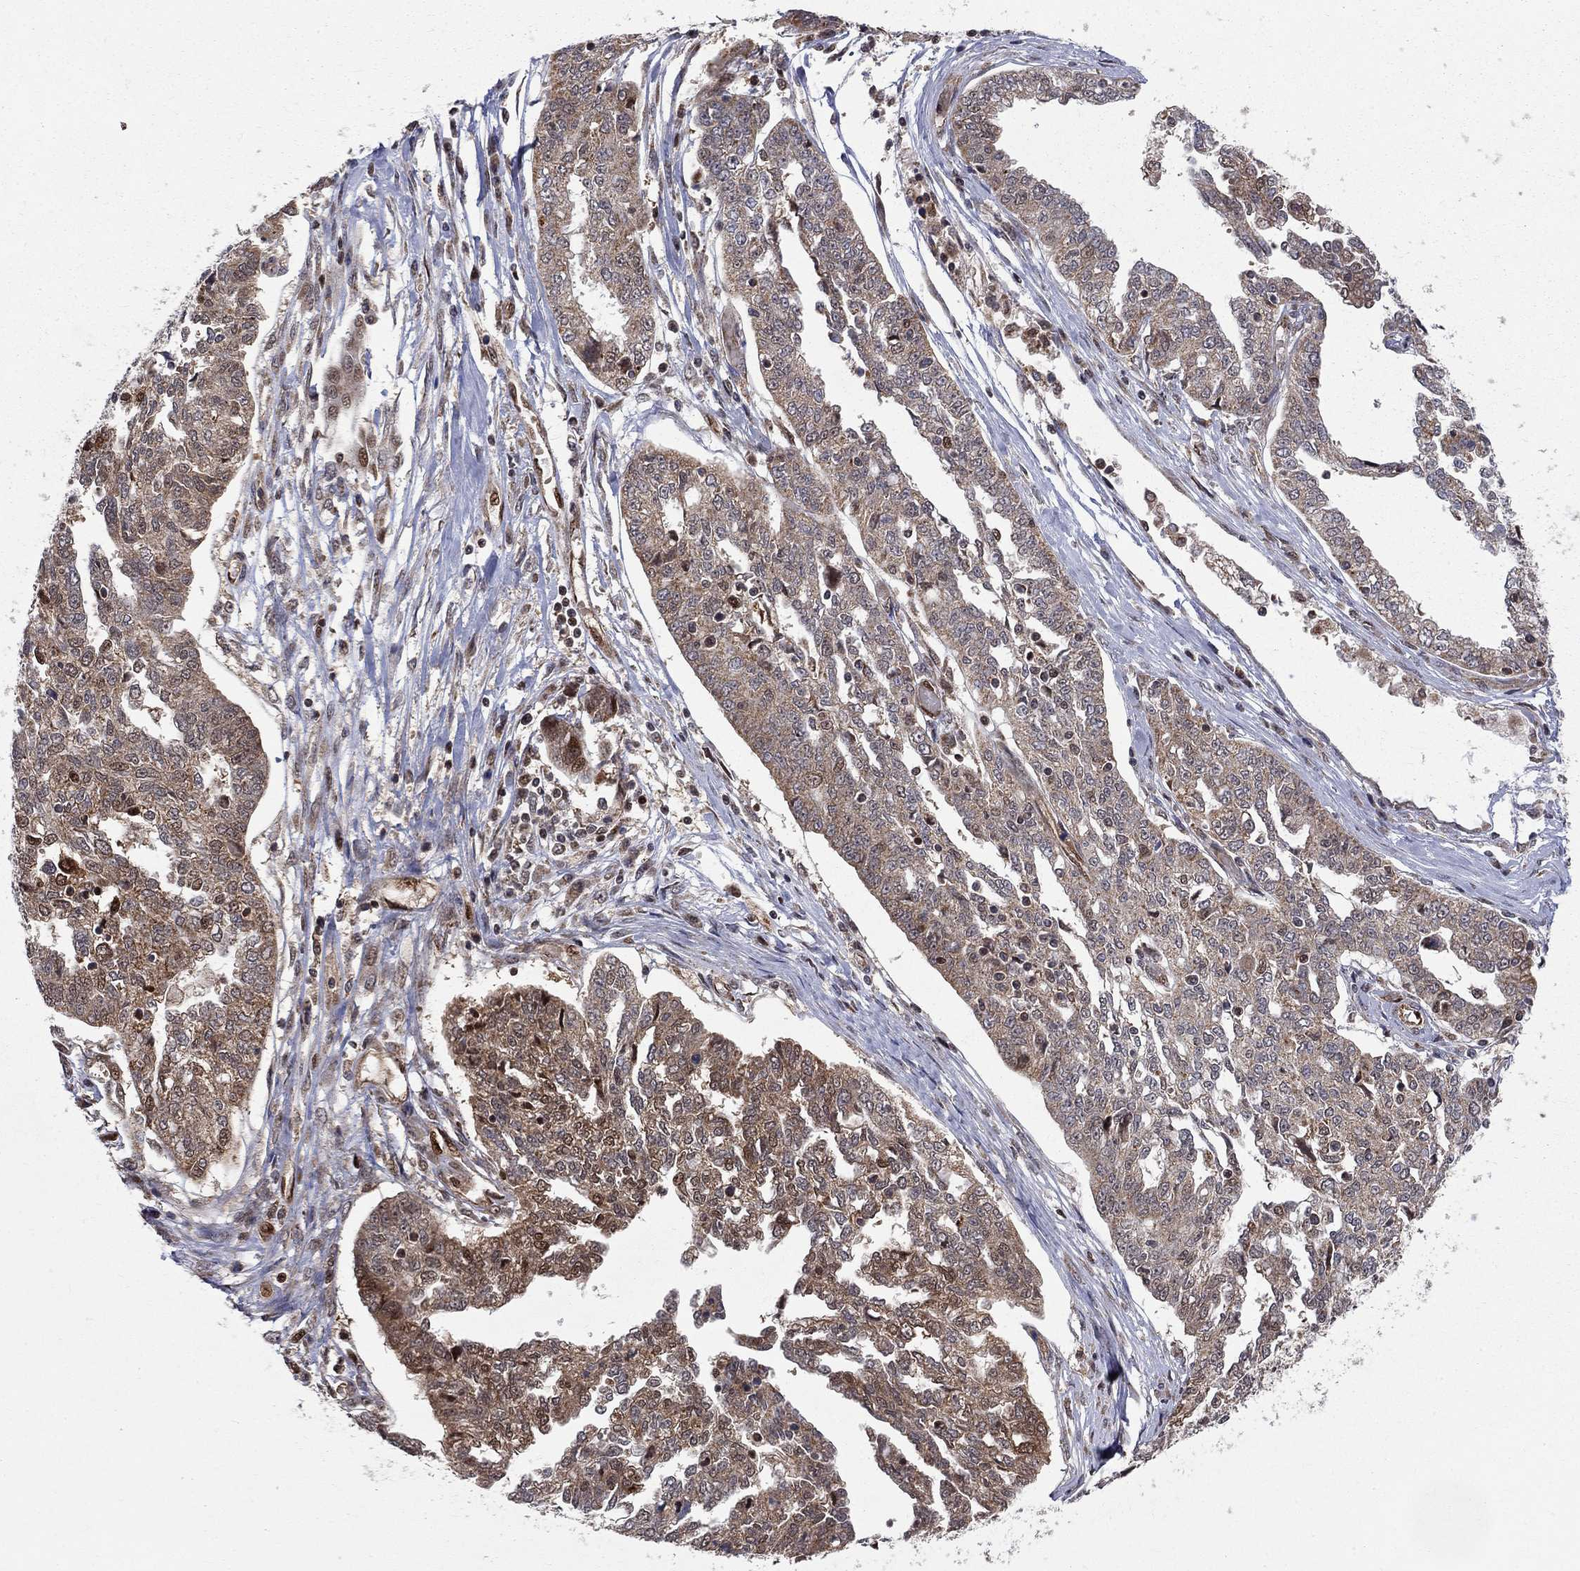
{"staining": {"intensity": "moderate", "quantity": "25%-75%", "location": "cytoplasmic/membranous"}, "tissue": "ovarian cancer", "cell_type": "Tumor cells", "image_type": "cancer", "snomed": [{"axis": "morphology", "description": "Cystadenocarcinoma, serous, NOS"}, {"axis": "topography", "description": "Ovary"}], "caption": "Immunohistochemistry photomicrograph of human ovarian cancer stained for a protein (brown), which exhibits medium levels of moderate cytoplasmic/membranous expression in about 25%-75% of tumor cells.", "gene": "ELOB", "patient": {"sex": "female", "age": 67}}